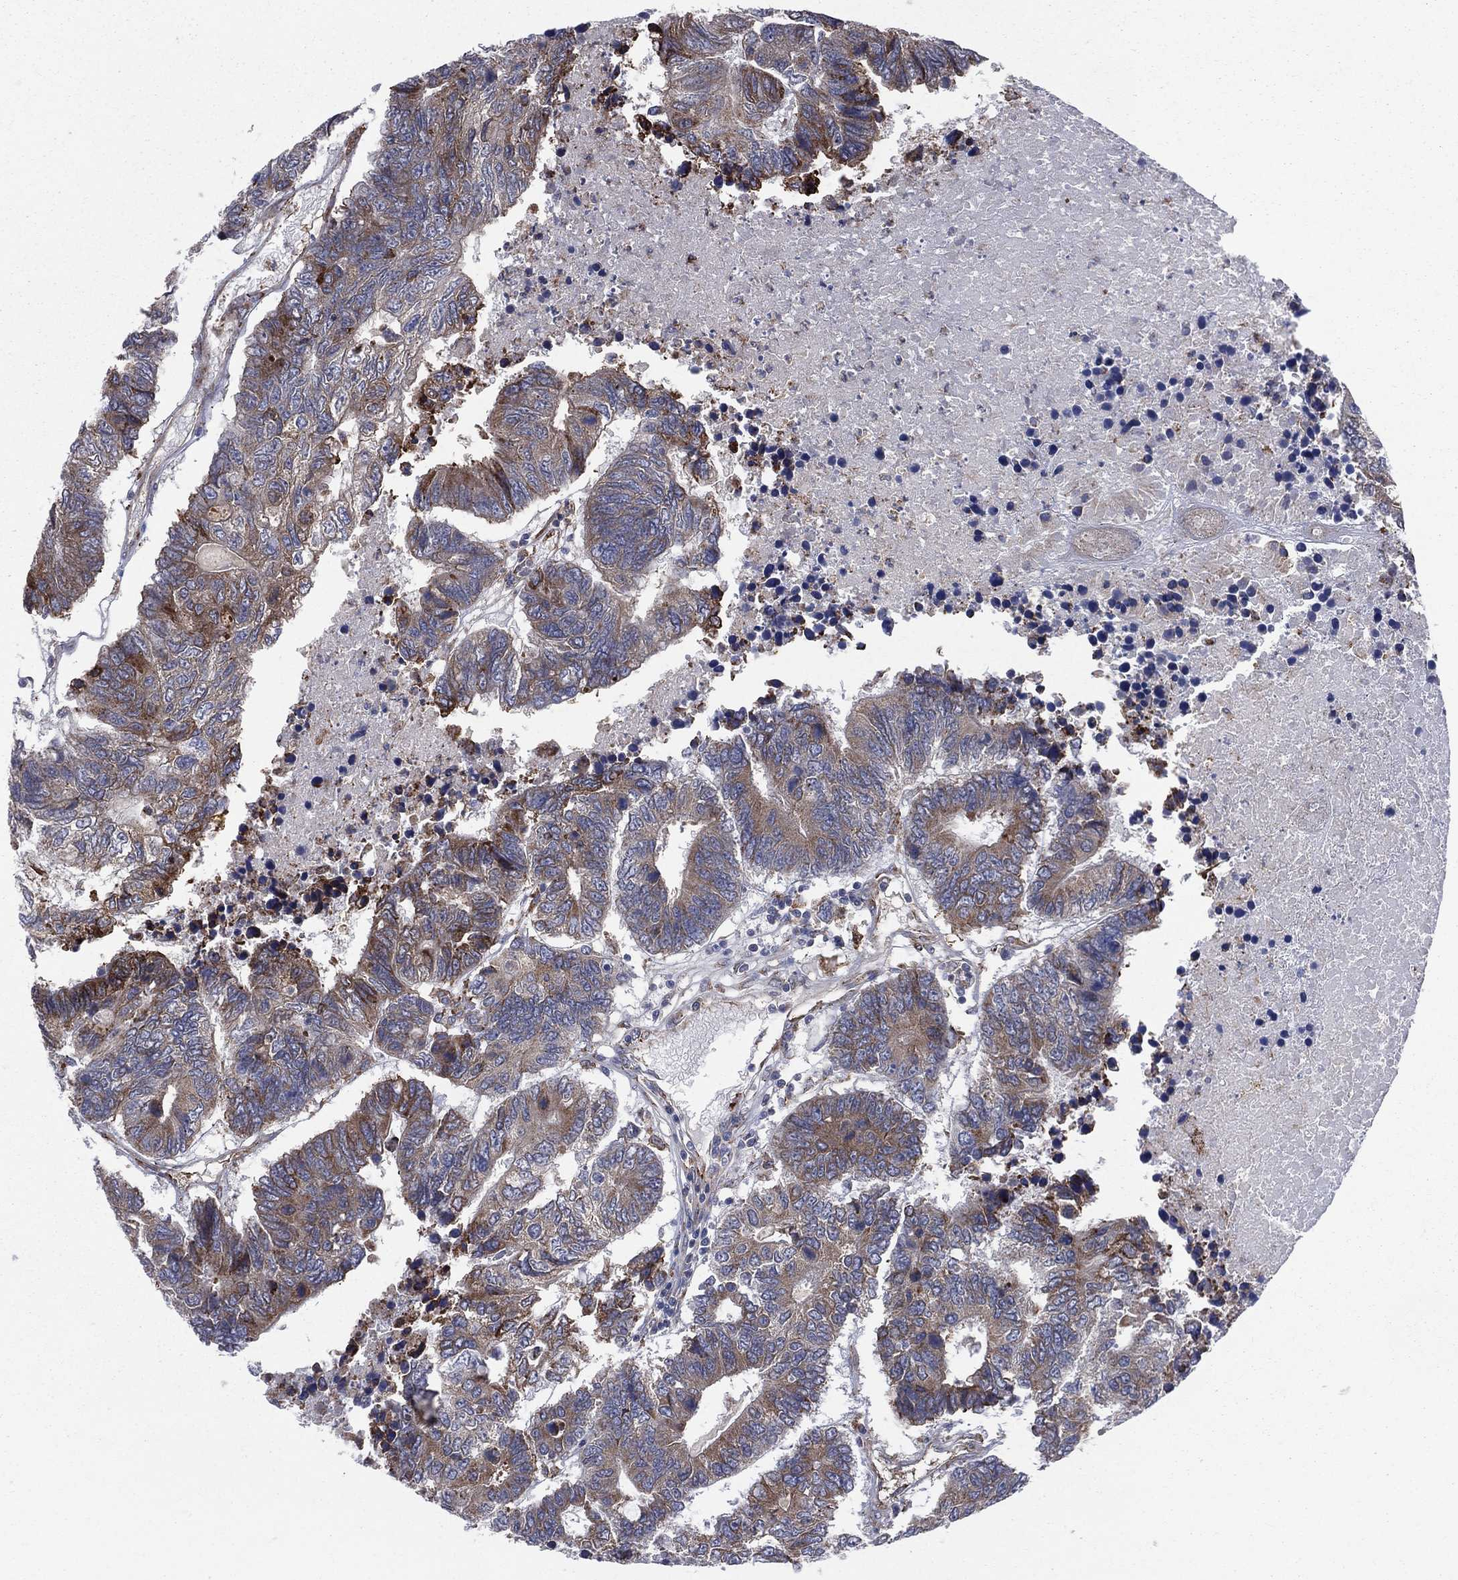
{"staining": {"intensity": "moderate", "quantity": "25%-75%", "location": "cytoplasmic/membranous"}, "tissue": "colorectal cancer", "cell_type": "Tumor cells", "image_type": "cancer", "snomed": [{"axis": "morphology", "description": "Adenocarcinoma, NOS"}, {"axis": "topography", "description": "Colon"}], "caption": "A brown stain labels moderate cytoplasmic/membranous staining of a protein in adenocarcinoma (colorectal) tumor cells. (brown staining indicates protein expression, while blue staining denotes nuclei).", "gene": "CCDC159", "patient": {"sex": "female", "age": 48}}